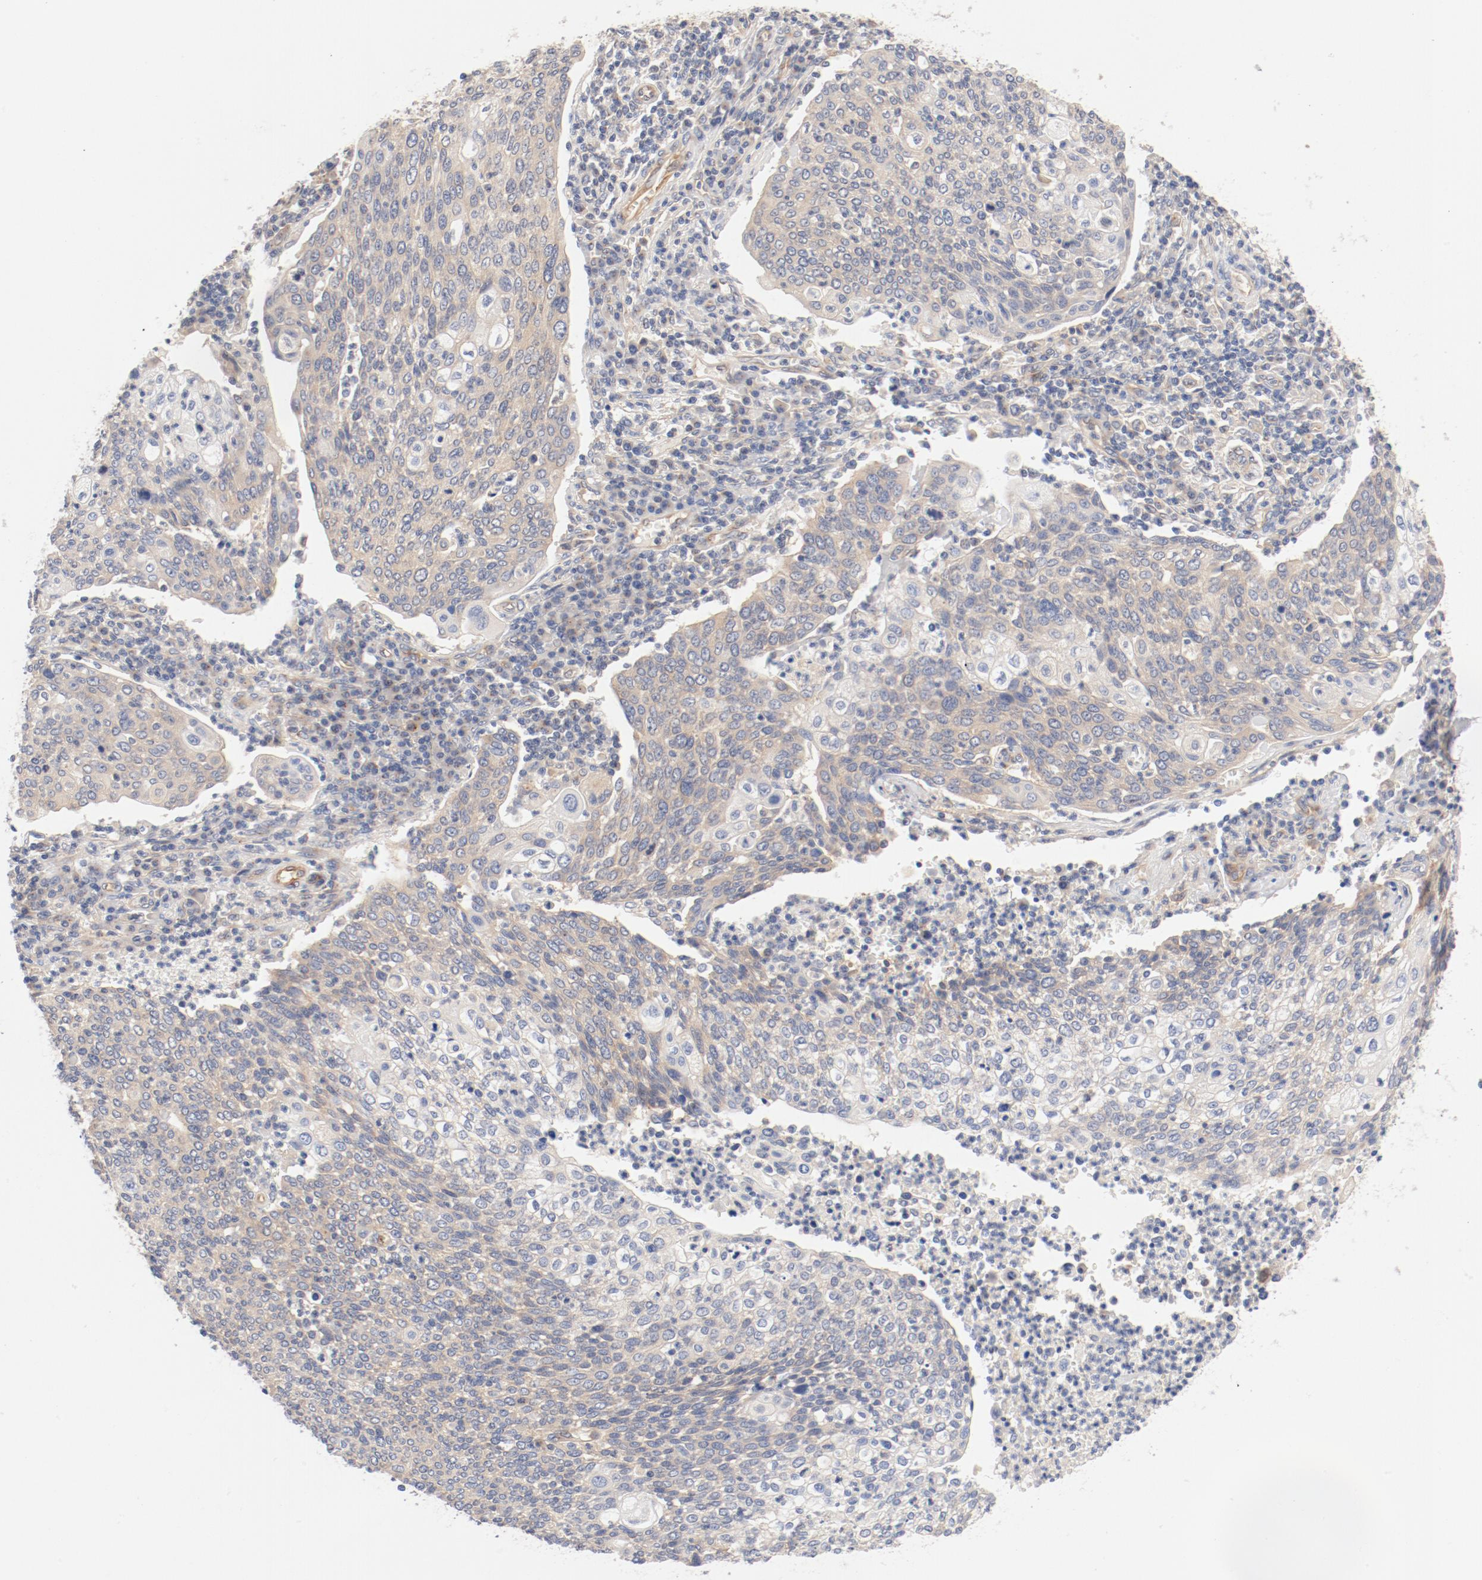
{"staining": {"intensity": "weak", "quantity": "25%-75%", "location": "cytoplasmic/membranous"}, "tissue": "cervical cancer", "cell_type": "Tumor cells", "image_type": "cancer", "snomed": [{"axis": "morphology", "description": "Squamous cell carcinoma, NOS"}, {"axis": "topography", "description": "Cervix"}], "caption": "DAB (3,3'-diaminobenzidine) immunohistochemical staining of squamous cell carcinoma (cervical) shows weak cytoplasmic/membranous protein expression in approximately 25%-75% of tumor cells. (Brightfield microscopy of DAB IHC at high magnification).", "gene": "DYNC1H1", "patient": {"sex": "female", "age": 40}}